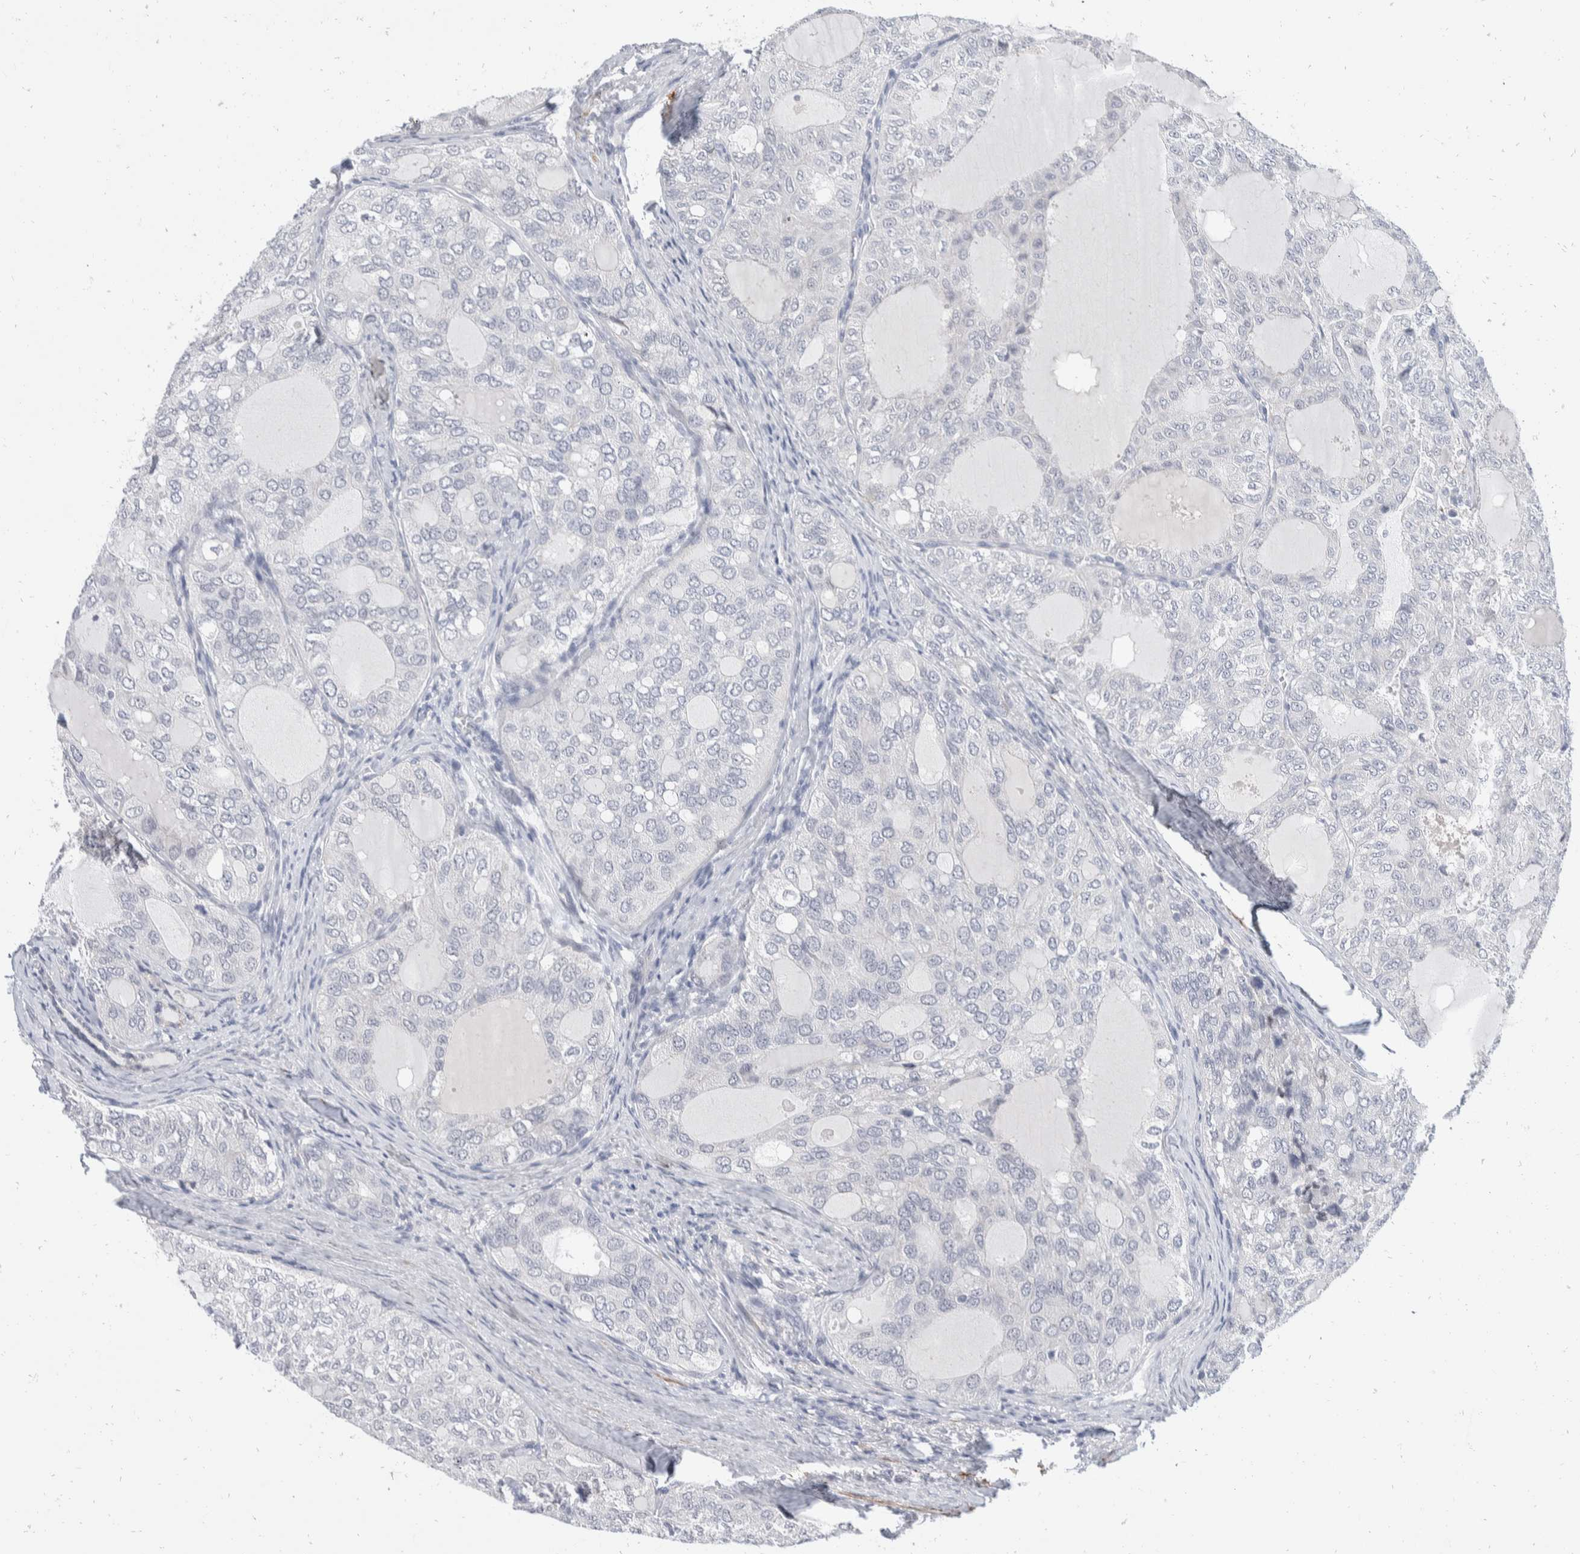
{"staining": {"intensity": "negative", "quantity": "none", "location": "none"}, "tissue": "thyroid cancer", "cell_type": "Tumor cells", "image_type": "cancer", "snomed": [{"axis": "morphology", "description": "Follicular adenoma carcinoma, NOS"}, {"axis": "topography", "description": "Thyroid gland"}], "caption": "Immunohistochemistry photomicrograph of human thyroid cancer (follicular adenoma carcinoma) stained for a protein (brown), which exhibits no positivity in tumor cells. (IHC, brightfield microscopy, high magnification).", "gene": "CATSPERD", "patient": {"sex": "male", "age": 75}}